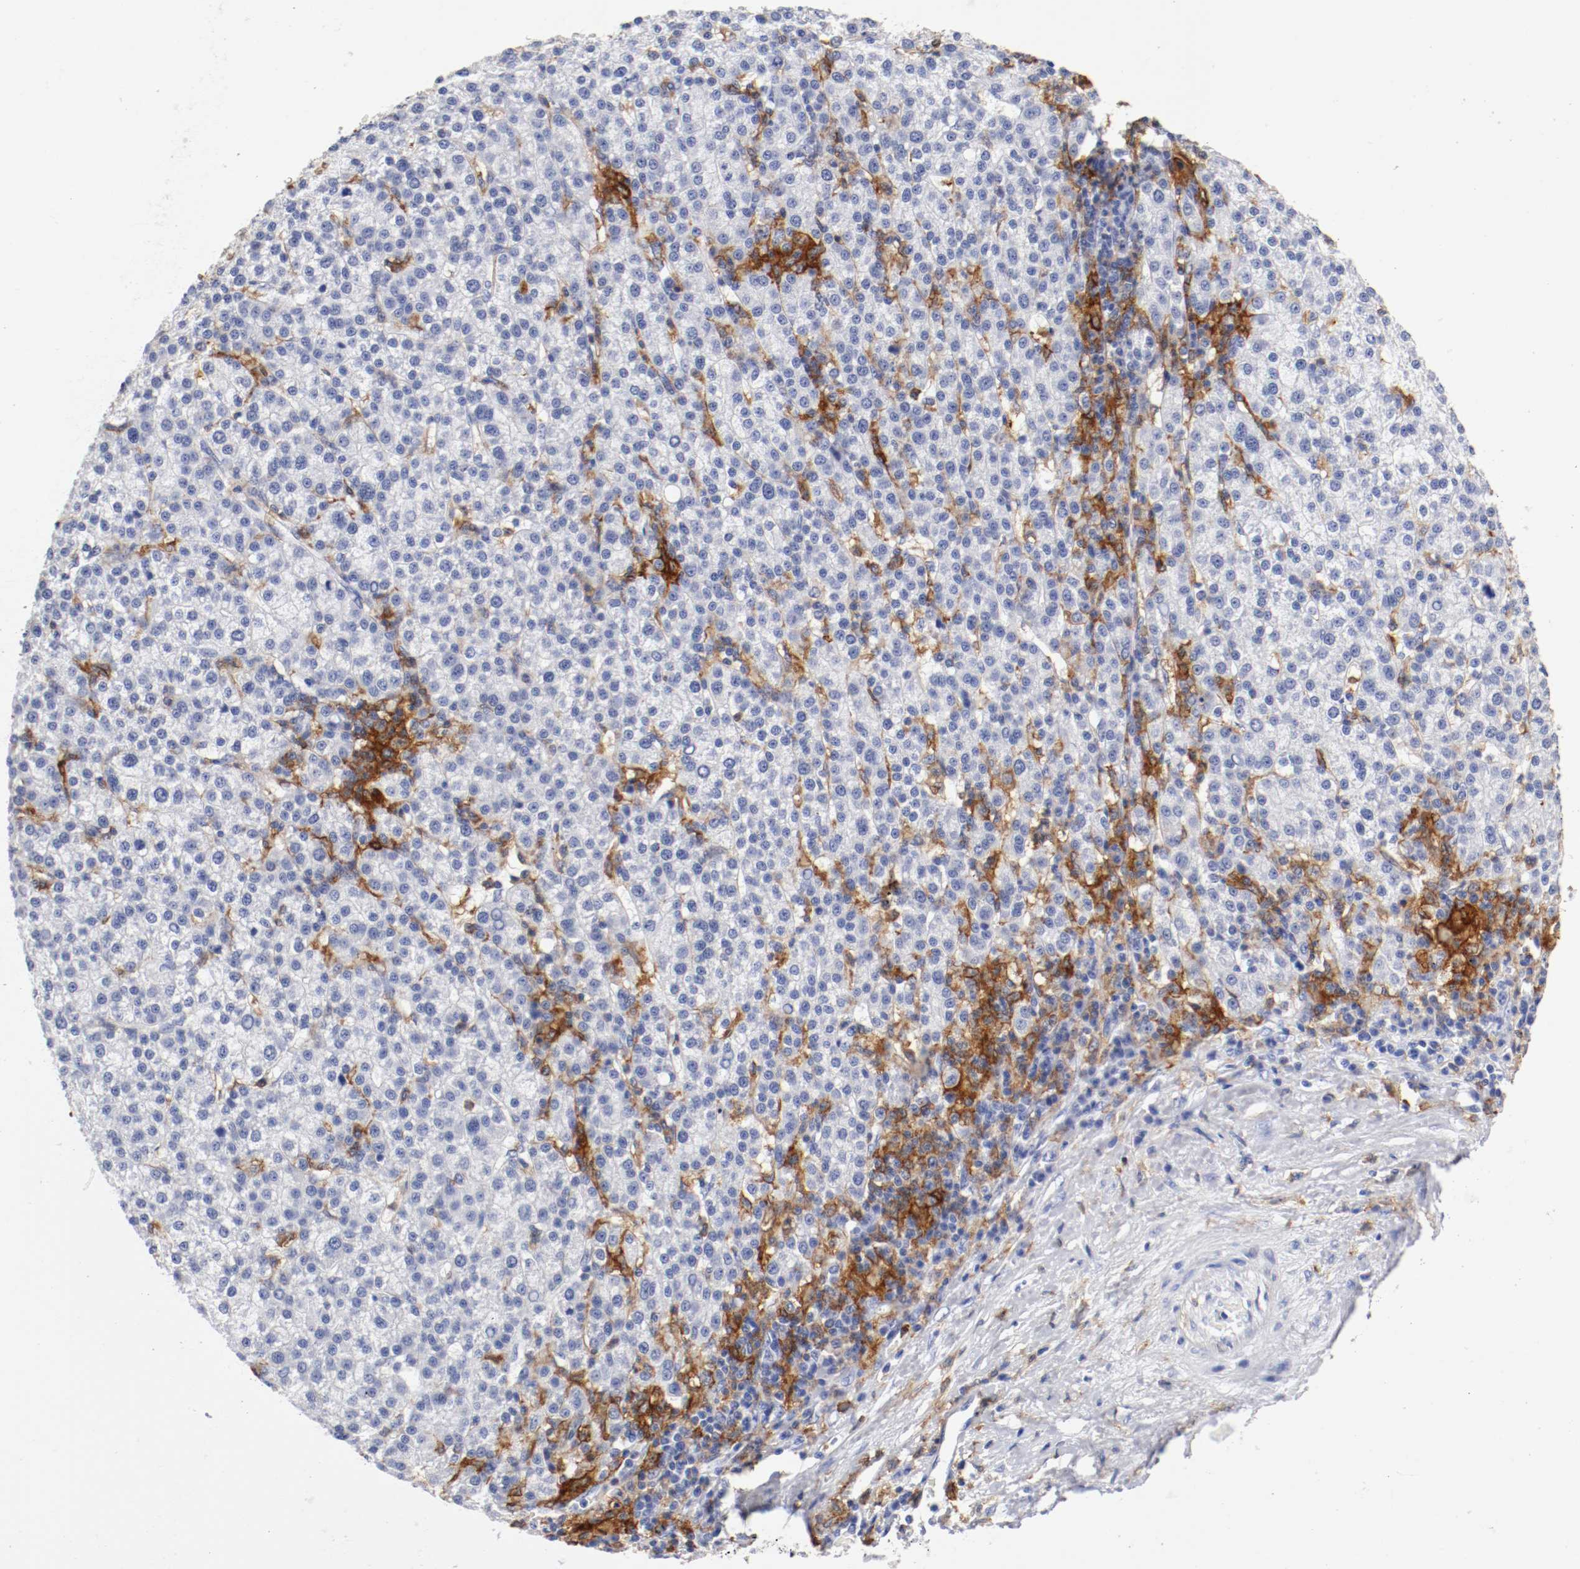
{"staining": {"intensity": "negative", "quantity": "none", "location": "none"}, "tissue": "liver cancer", "cell_type": "Tumor cells", "image_type": "cancer", "snomed": [{"axis": "morphology", "description": "Carcinoma, Hepatocellular, NOS"}, {"axis": "topography", "description": "Liver"}], "caption": "Immunohistochemical staining of liver cancer displays no significant expression in tumor cells. Brightfield microscopy of immunohistochemistry (IHC) stained with DAB (3,3'-diaminobenzidine) (brown) and hematoxylin (blue), captured at high magnification.", "gene": "ITGAX", "patient": {"sex": "female", "age": 58}}